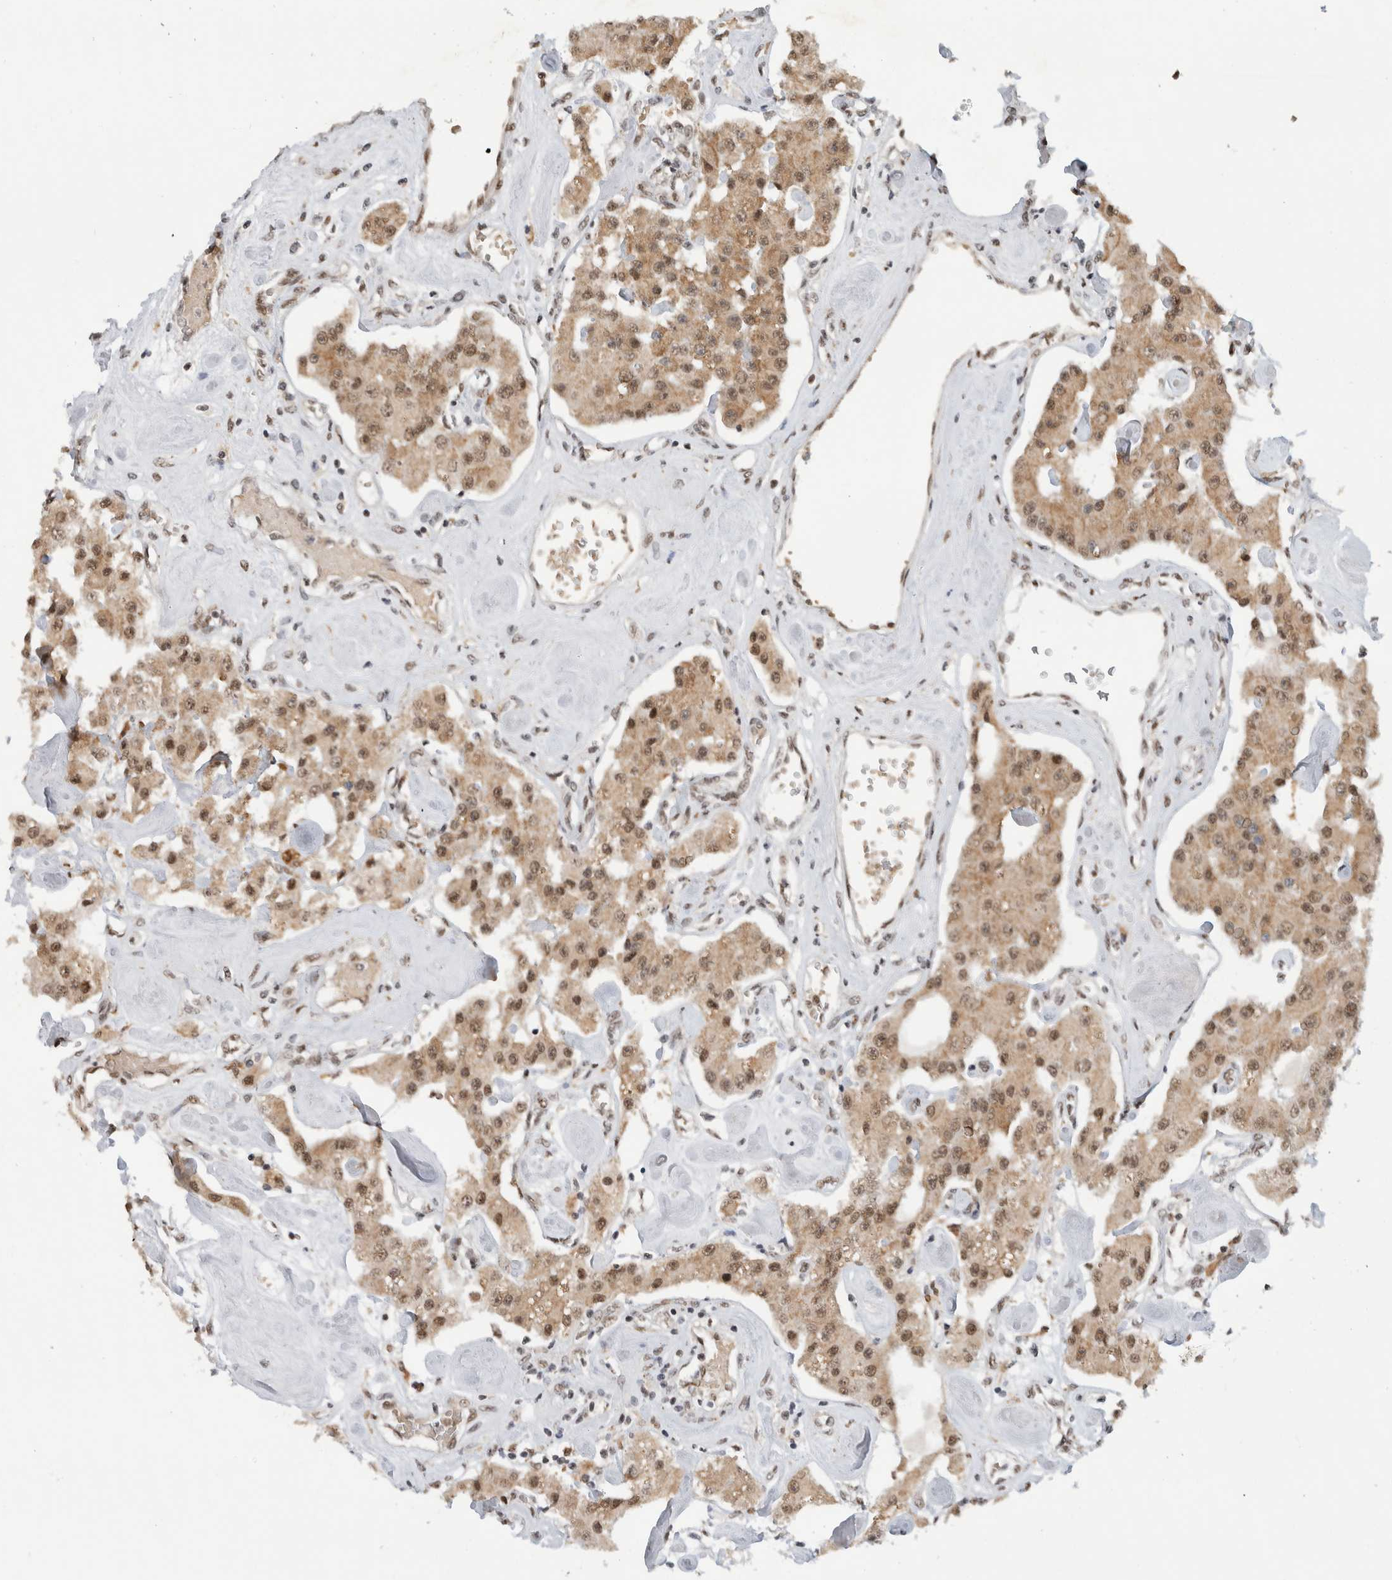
{"staining": {"intensity": "moderate", "quantity": ">75%", "location": "cytoplasmic/membranous,nuclear"}, "tissue": "carcinoid", "cell_type": "Tumor cells", "image_type": "cancer", "snomed": [{"axis": "morphology", "description": "Carcinoid, malignant, NOS"}, {"axis": "topography", "description": "Pancreas"}], "caption": "Malignant carcinoid tissue shows moderate cytoplasmic/membranous and nuclear expression in about >75% of tumor cells, visualized by immunohistochemistry. (DAB = brown stain, brightfield microscopy at high magnification).", "gene": "NCAPG2", "patient": {"sex": "male", "age": 41}}